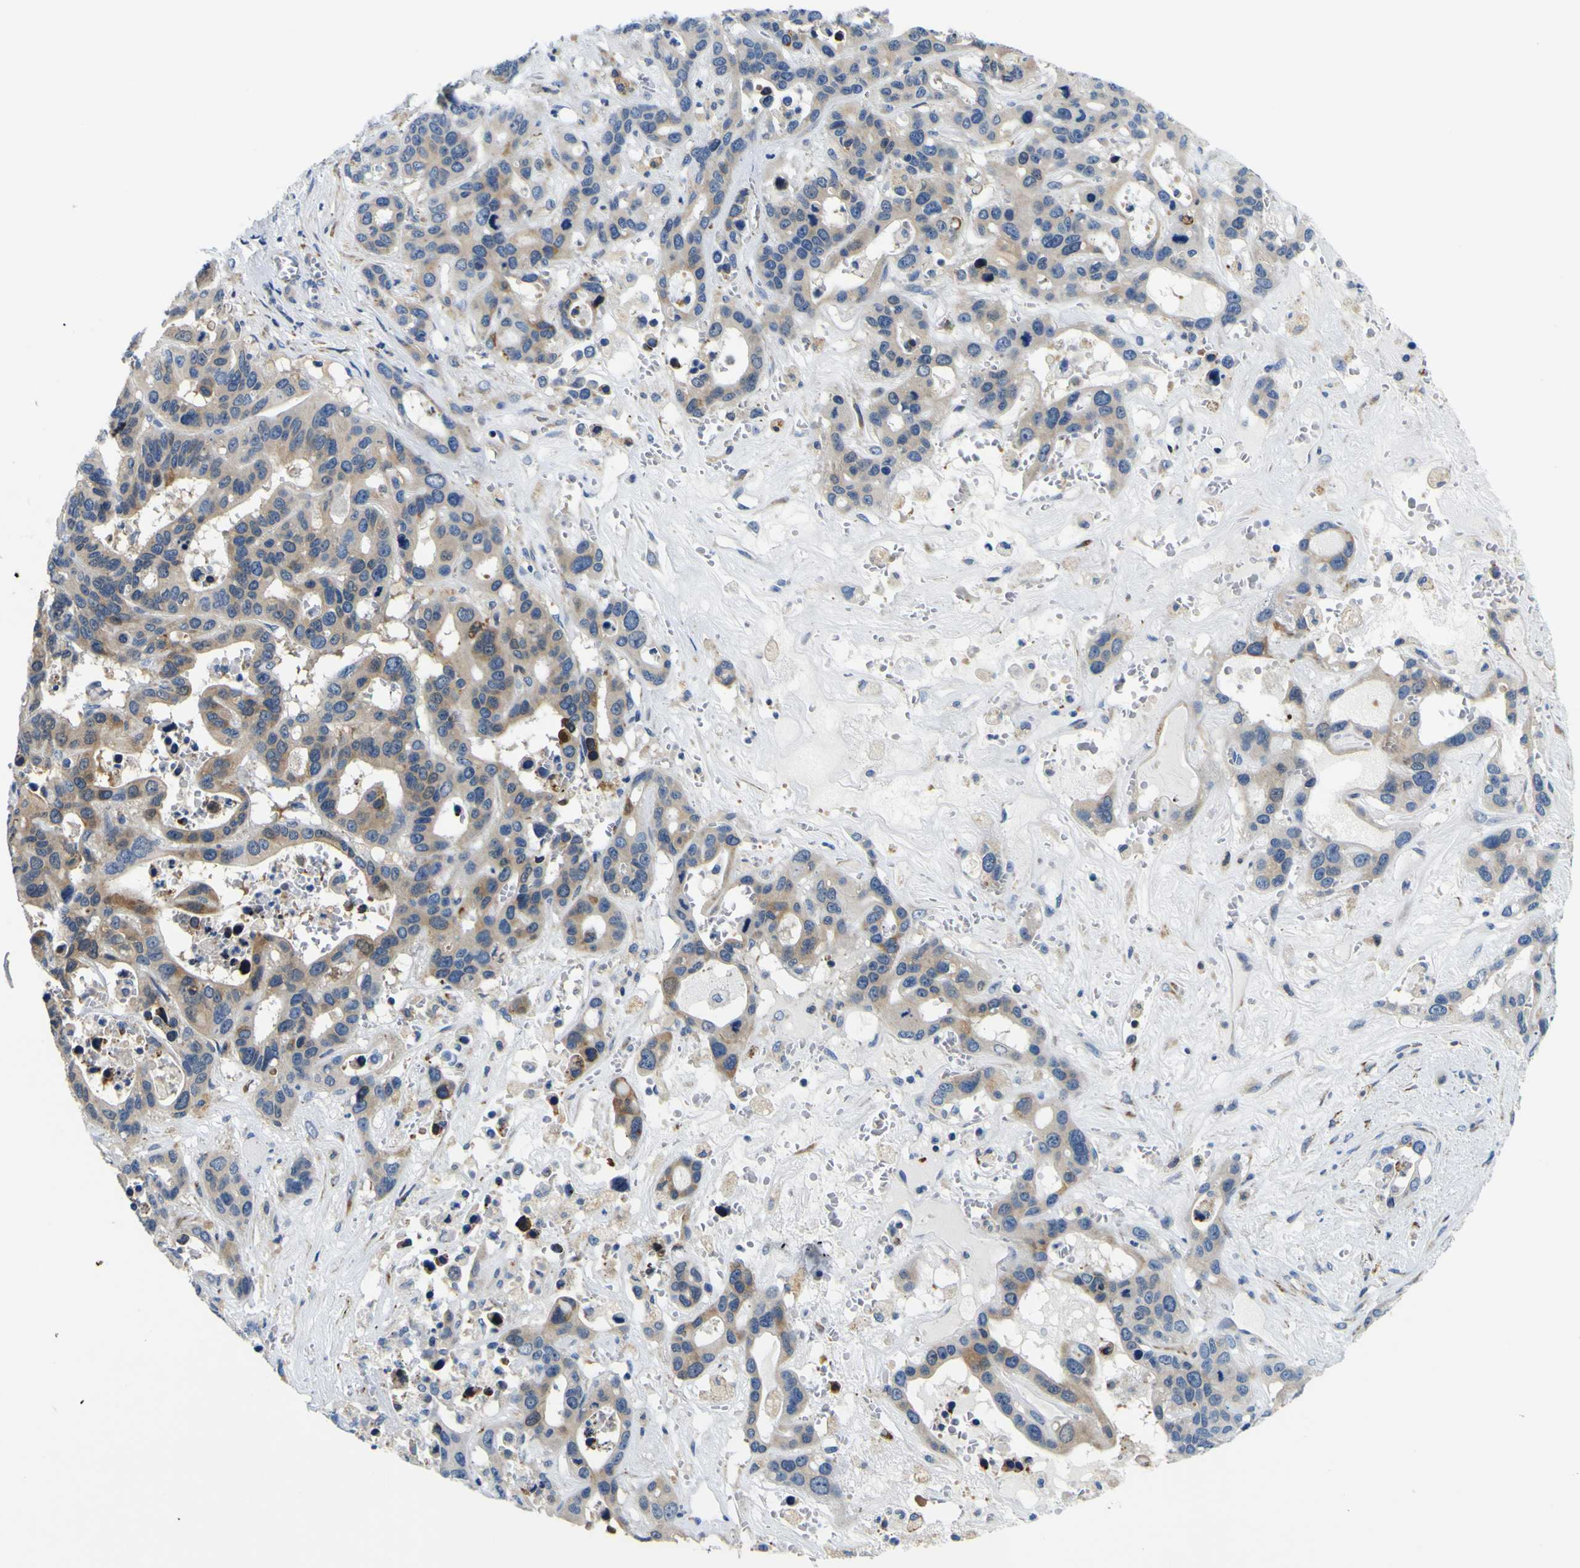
{"staining": {"intensity": "moderate", "quantity": ">75%", "location": "cytoplasmic/membranous"}, "tissue": "liver cancer", "cell_type": "Tumor cells", "image_type": "cancer", "snomed": [{"axis": "morphology", "description": "Cholangiocarcinoma"}, {"axis": "topography", "description": "Liver"}], "caption": "Protein staining reveals moderate cytoplasmic/membranous expression in approximately >75% of tumor cells in cholangiocarcinoma (liver). (Brightfield microscopy of DAB IHC at high magnification).", "gene": "NLRP3", "patient": {"sex": "female", "age": 65}}